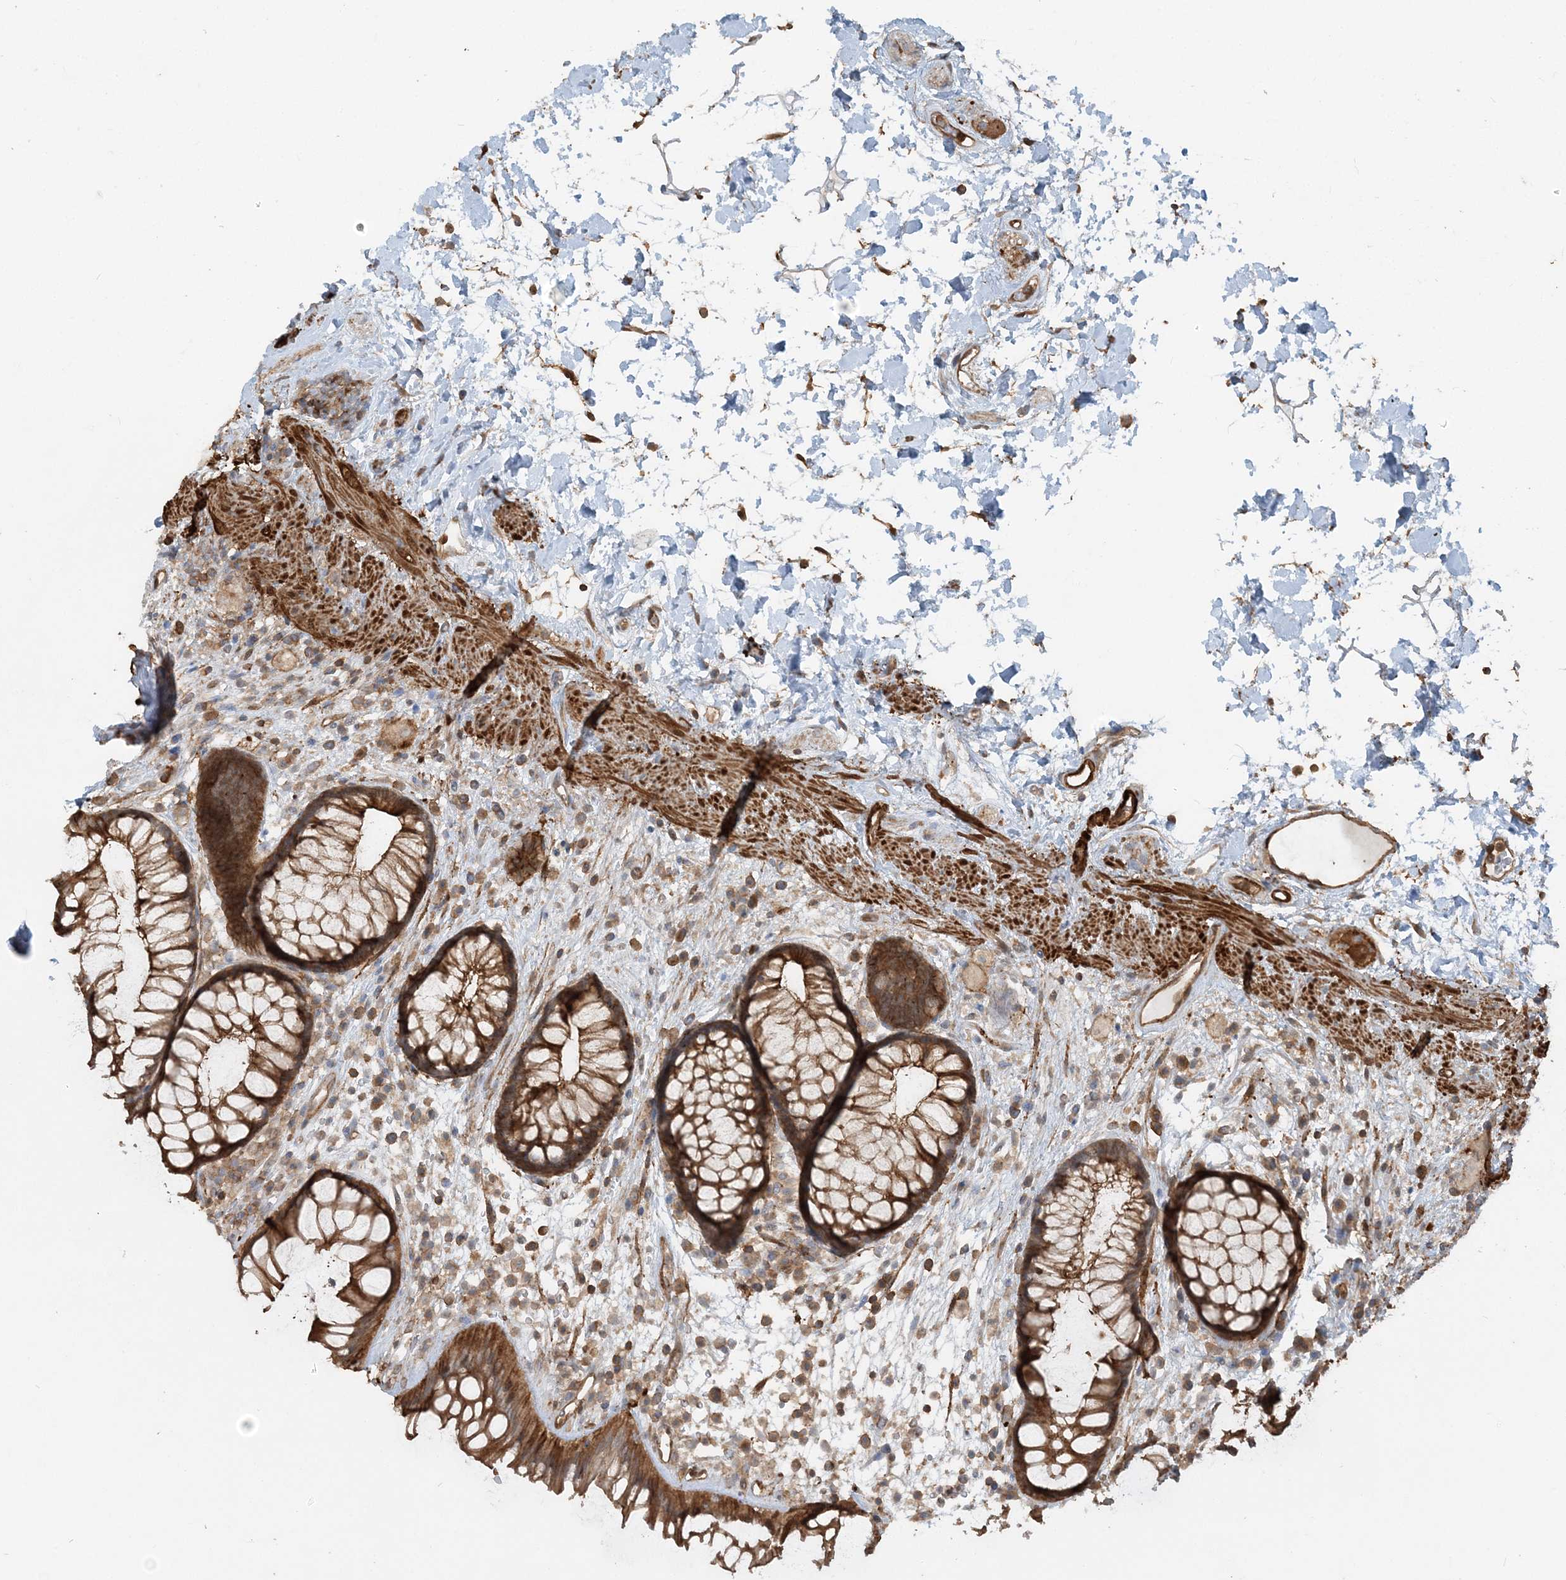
{"staining": {"intensity": "strong", "quantity": ">75%", "location": "cytoplasmic/membranous"}, "tissue": "rectum", "cell_type": "Glandular cells", "image_type": "normal", "snomed": [{"axis": "morphology", "description": "Normal tissue, NOS"}, {"axis": "topography", "description": "Rectum"}], "caption": "An immunohistochemistry photomicrograph of unremarkable tissue is shown. Protein staining in brown highlights strong cytoplasmic/membranous positivity in rectum within glandular cells. The staining was performed using DAB (3,3'-diaminobenzidine) to visualize the protein expression in brown, while the nuclei were stained in blue with hematoxylin (Magnification: 20x).", "gene": "DSTN", "patient": {"sex": "male", "age": 51}}